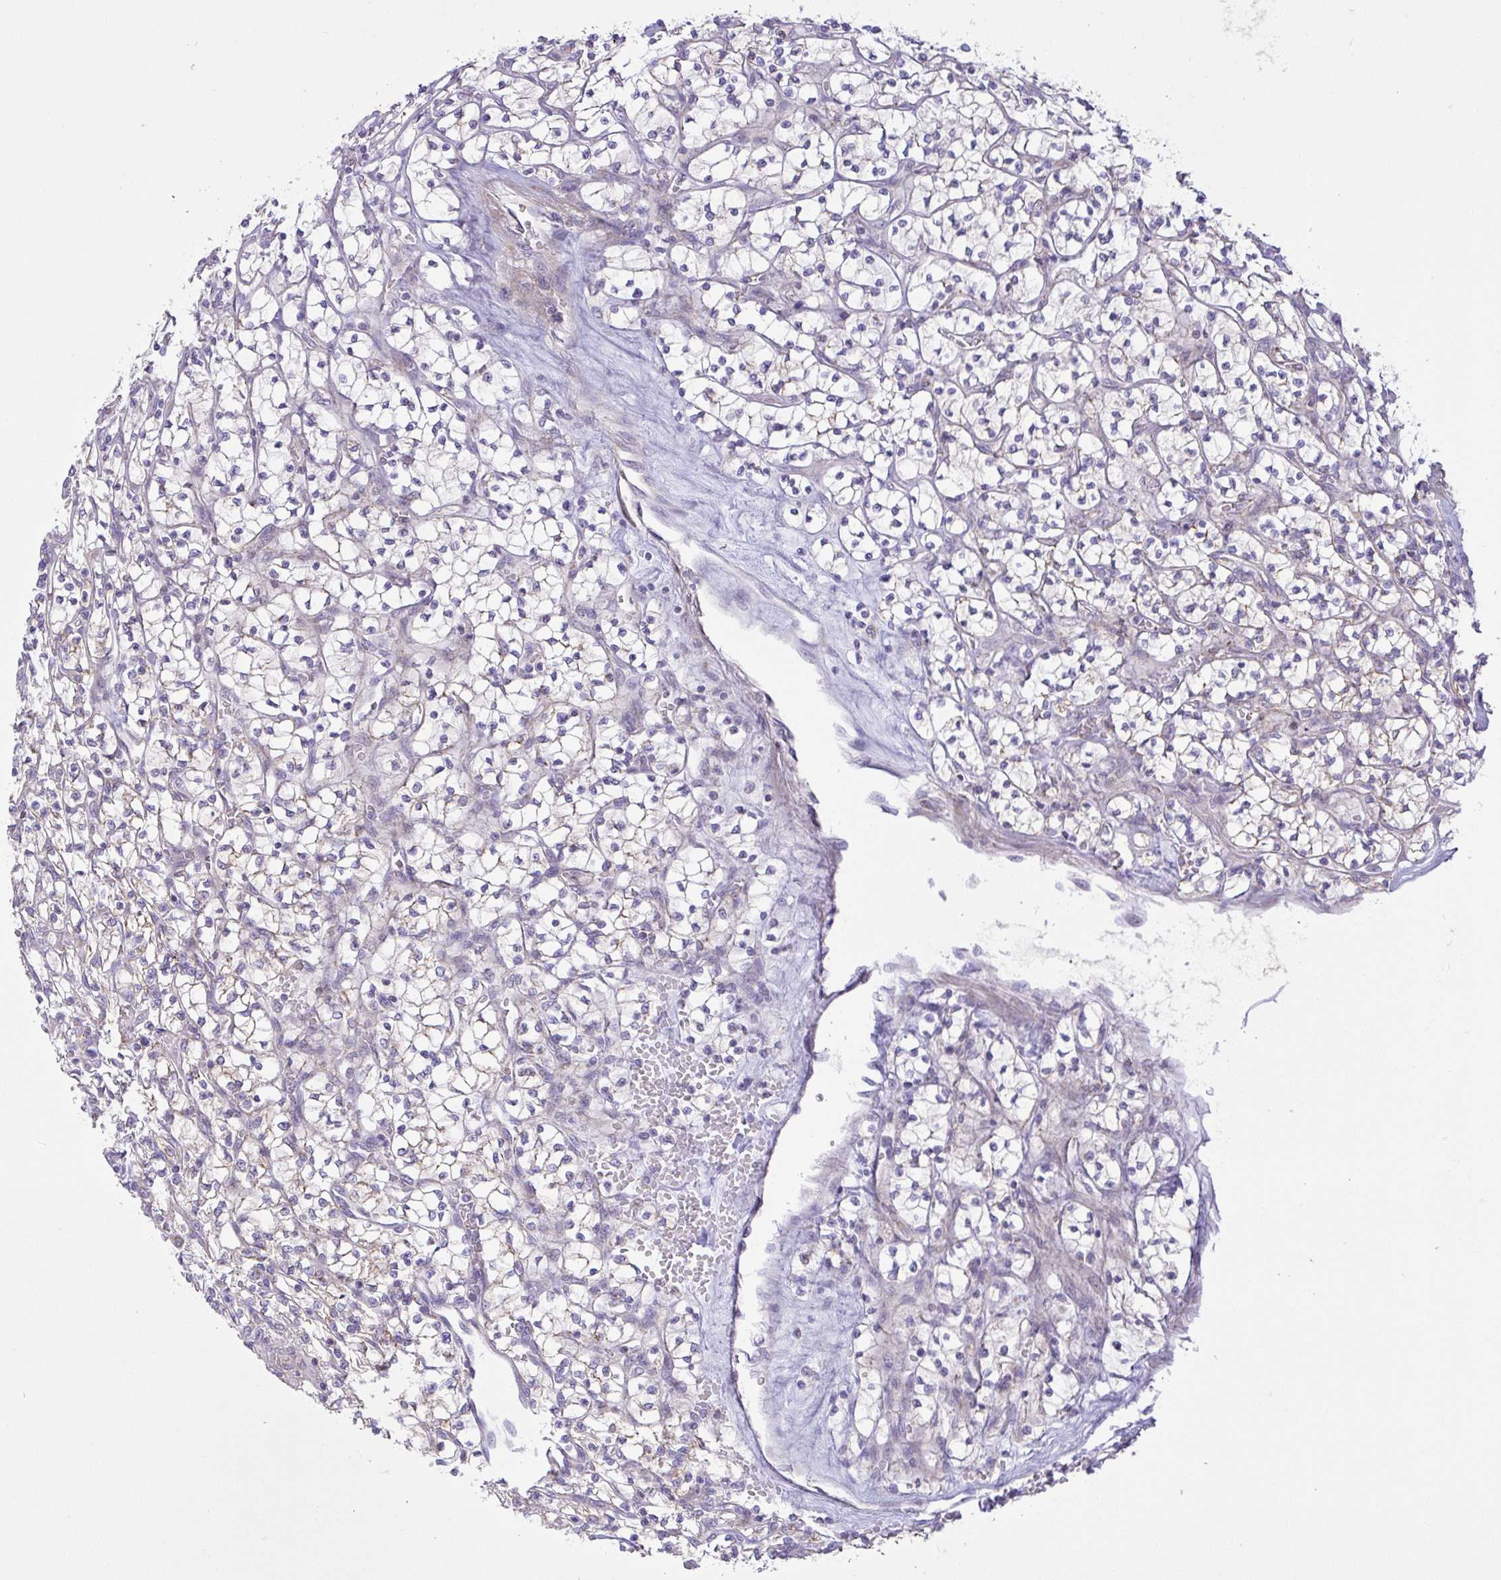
{"staining": {"intensity": "weak", "quantity": "<25%", "location": "cytoplasmic/membranous"}, "tissue": "renal cancer", "cell_type": "Tumor cells", "image_type": "cancer", "snomed": [{"axis": "morphology", "description": "Adenocarcinoma, NOS"}, {"axis": "topography", "description": "Kidney"}], "caption": "This is an IHC micrograph of human renal cancer (adenocarcinoma). There is no staining in tumor cells.", "gene": "CHDH", "patient": {"sex": "female", "age": 64}}